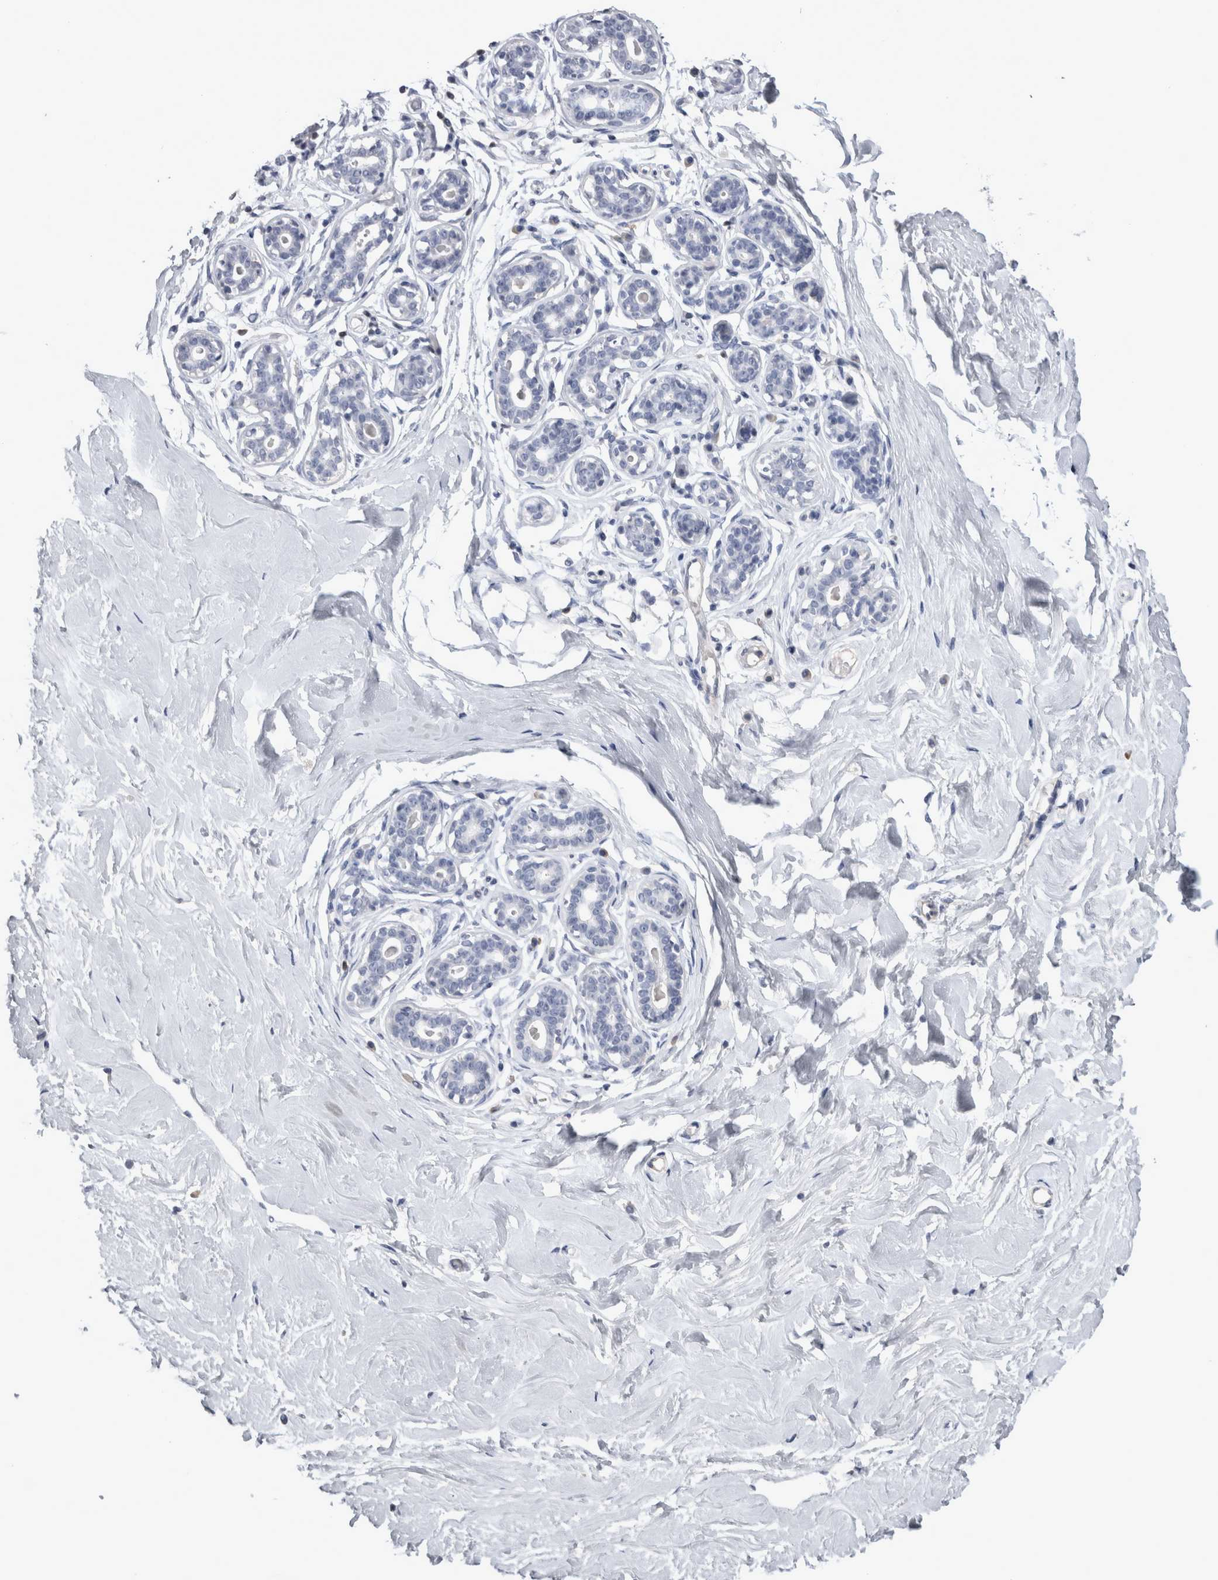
{"staining": {"intensity": "negative", "quantity": "none", "location": "none"}, "tissue": "breast", "cell_type": "Adipocytes", "image_type": "normal", "snomed": [{"axis": "morphology", "description": "Normal tissue, NOS"}, {"axis": "morphology", "description": "Adenoma, NOS"}, {"axis": "topography", "description": "Breast"}], "caption": "This is a histopathology image of immunohistochemistry staining of unremarkable breast, which shows no expression in adipocytes.", "gene": "PAX5", "patient": {"sex": "female", "age": 23}}